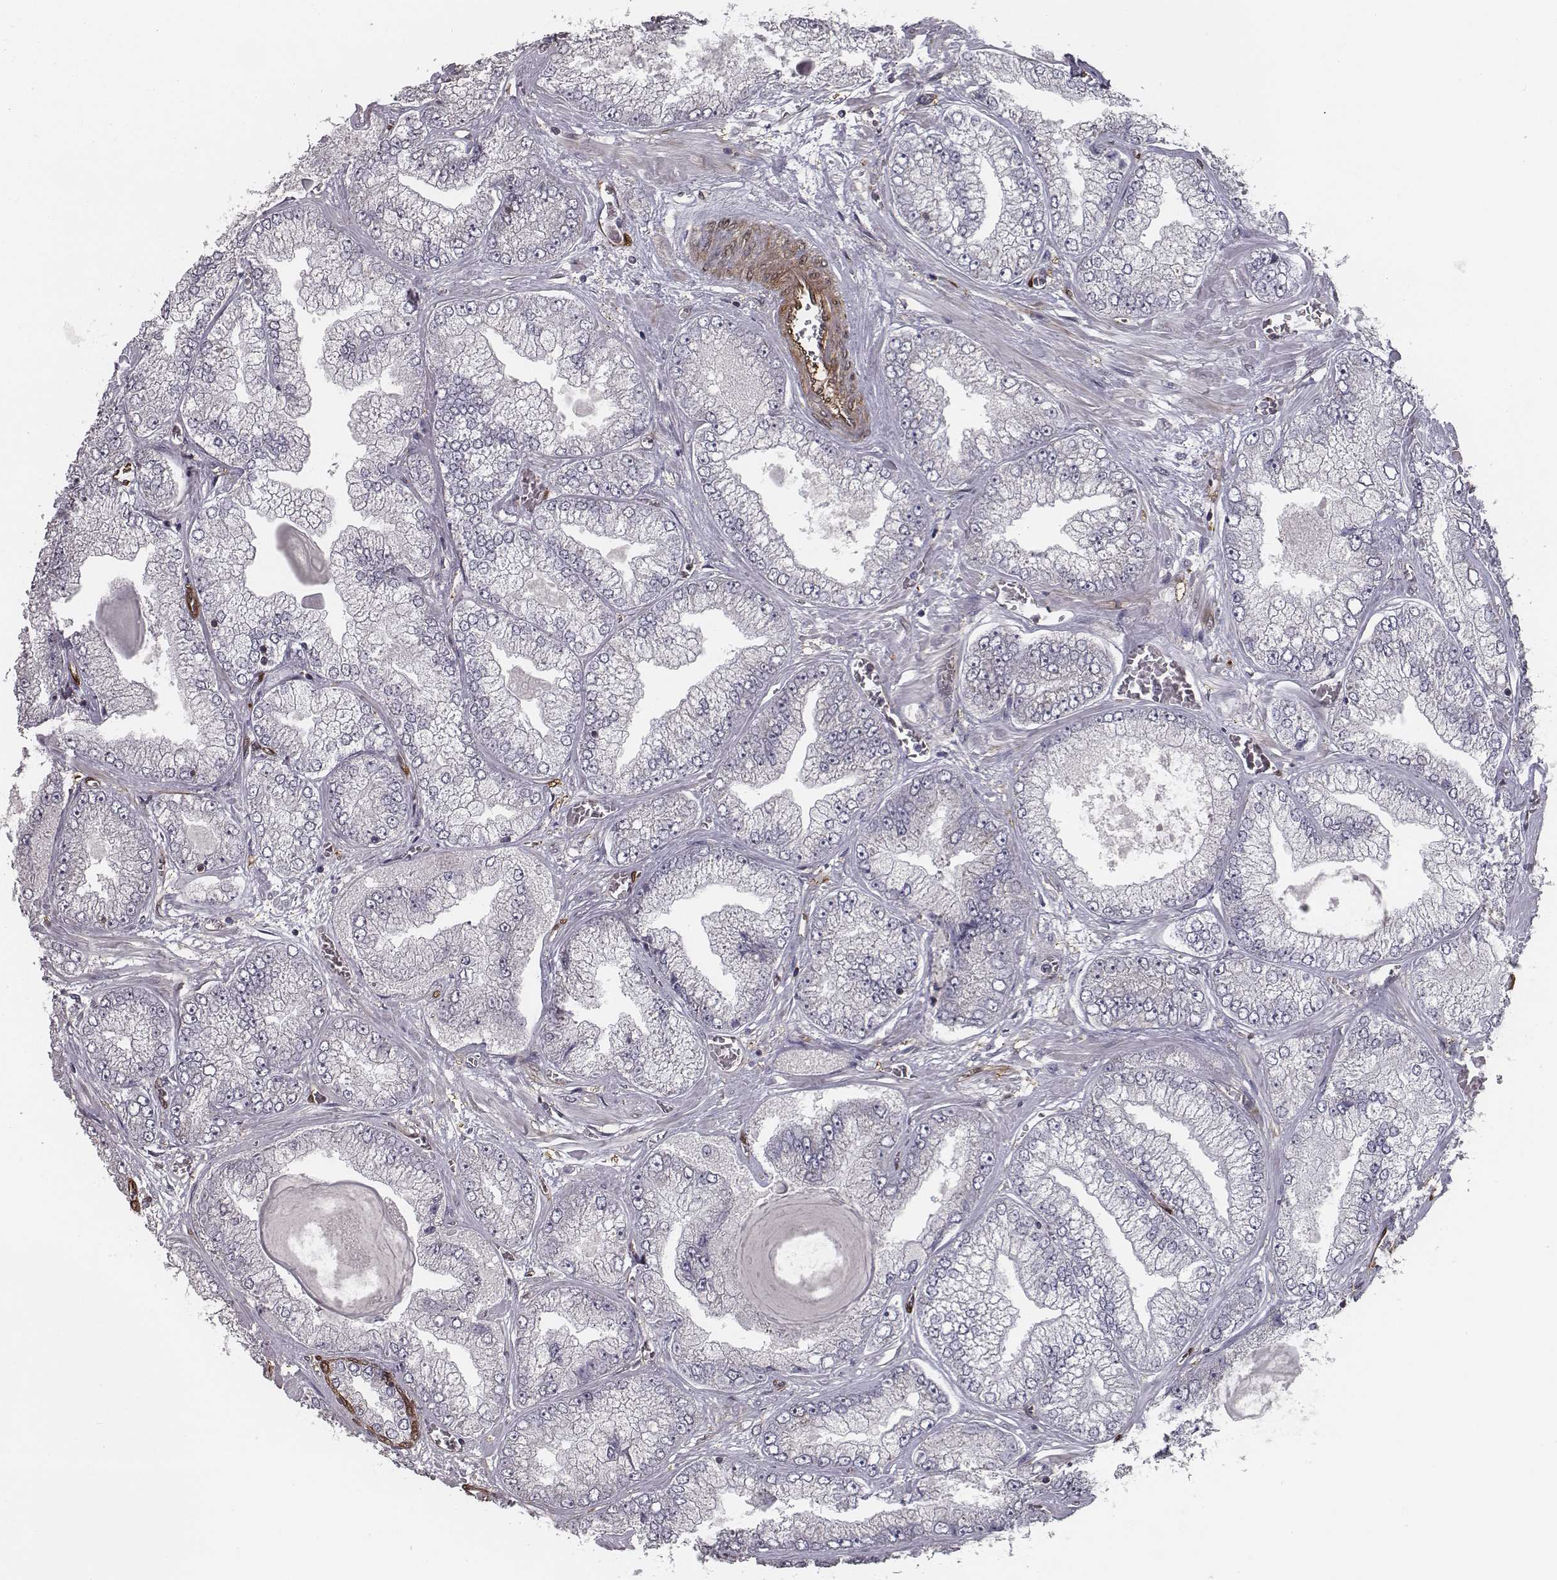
{"staining": {"intensity": "negative", "quantity": "none", "location": "none"}, "tissue": "prostate cancer", "cell_type": "Tumor cells", "image_type": "cancer", "snomed": [{"axis": "morphology", "description": "Adenocarcinoma, Low grade"}, {"axis": "topography", "description": "Prostate"}], "caption": "The photomicrograph reveals no staining of tumor cells in prostate low-grade adenocarcinoma.", "gene": "ISYNA1", "patient": {"sex": "male", "age": 57}}